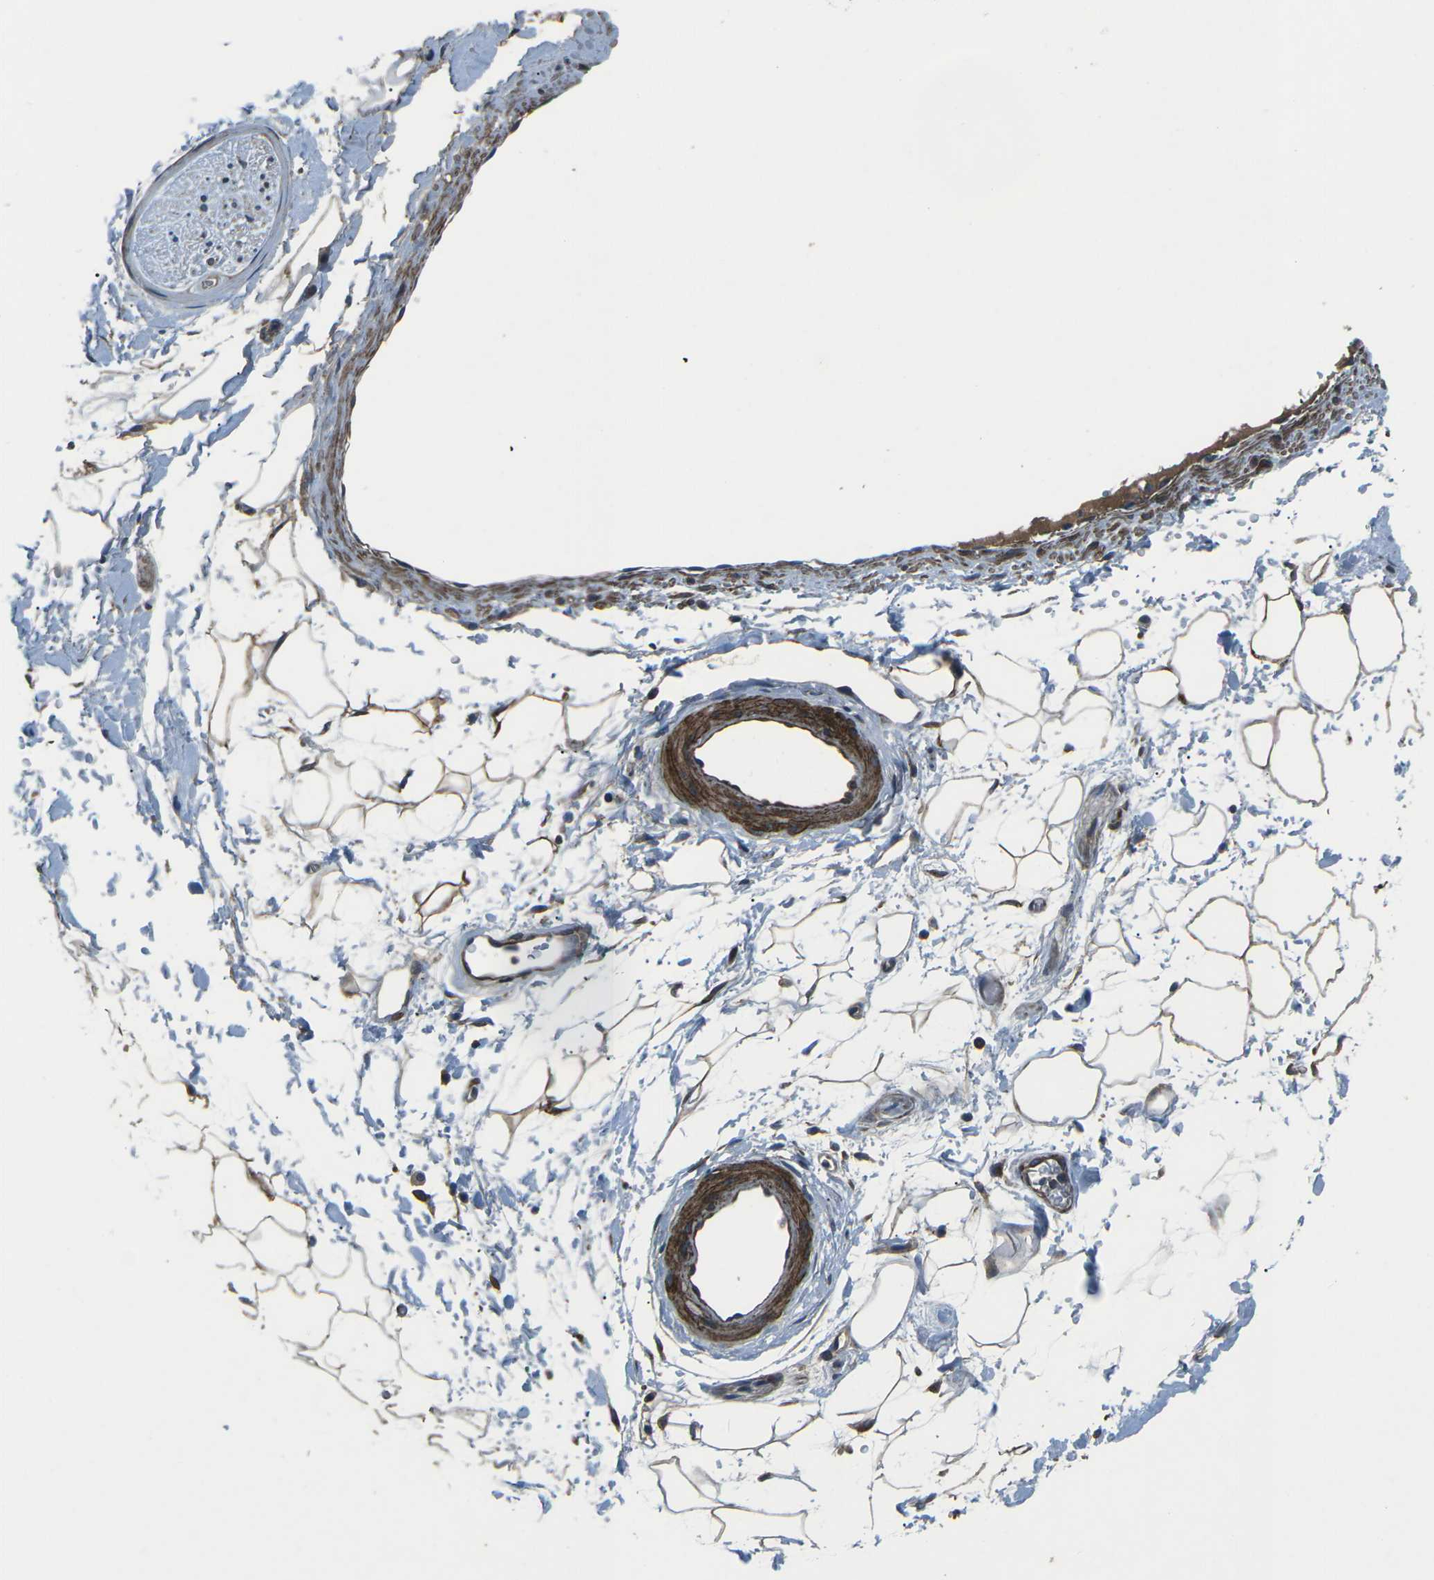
{"staining": {"intensity": "moderate", "quantity": ">75%", "location": "cytoplasmic/membranous"}, "tissue": "adipose tissue", "cell_type": "Adipocytes", "image_type": "normal", "snomed": [{"axis": "morphology", "description": "Normal tissue, NOS"}, {"axis": "topography", "description": "Soft tissue"}], "caption": "Approximately >75% of adipocytes in unremarkable human adipose tissue display moderate cytoplasmic/membranous protein positivity as visualized by brown immunohistochemical staining.", "gene": "AFAP1", "patient": {"sex": "male", "age": 72}}